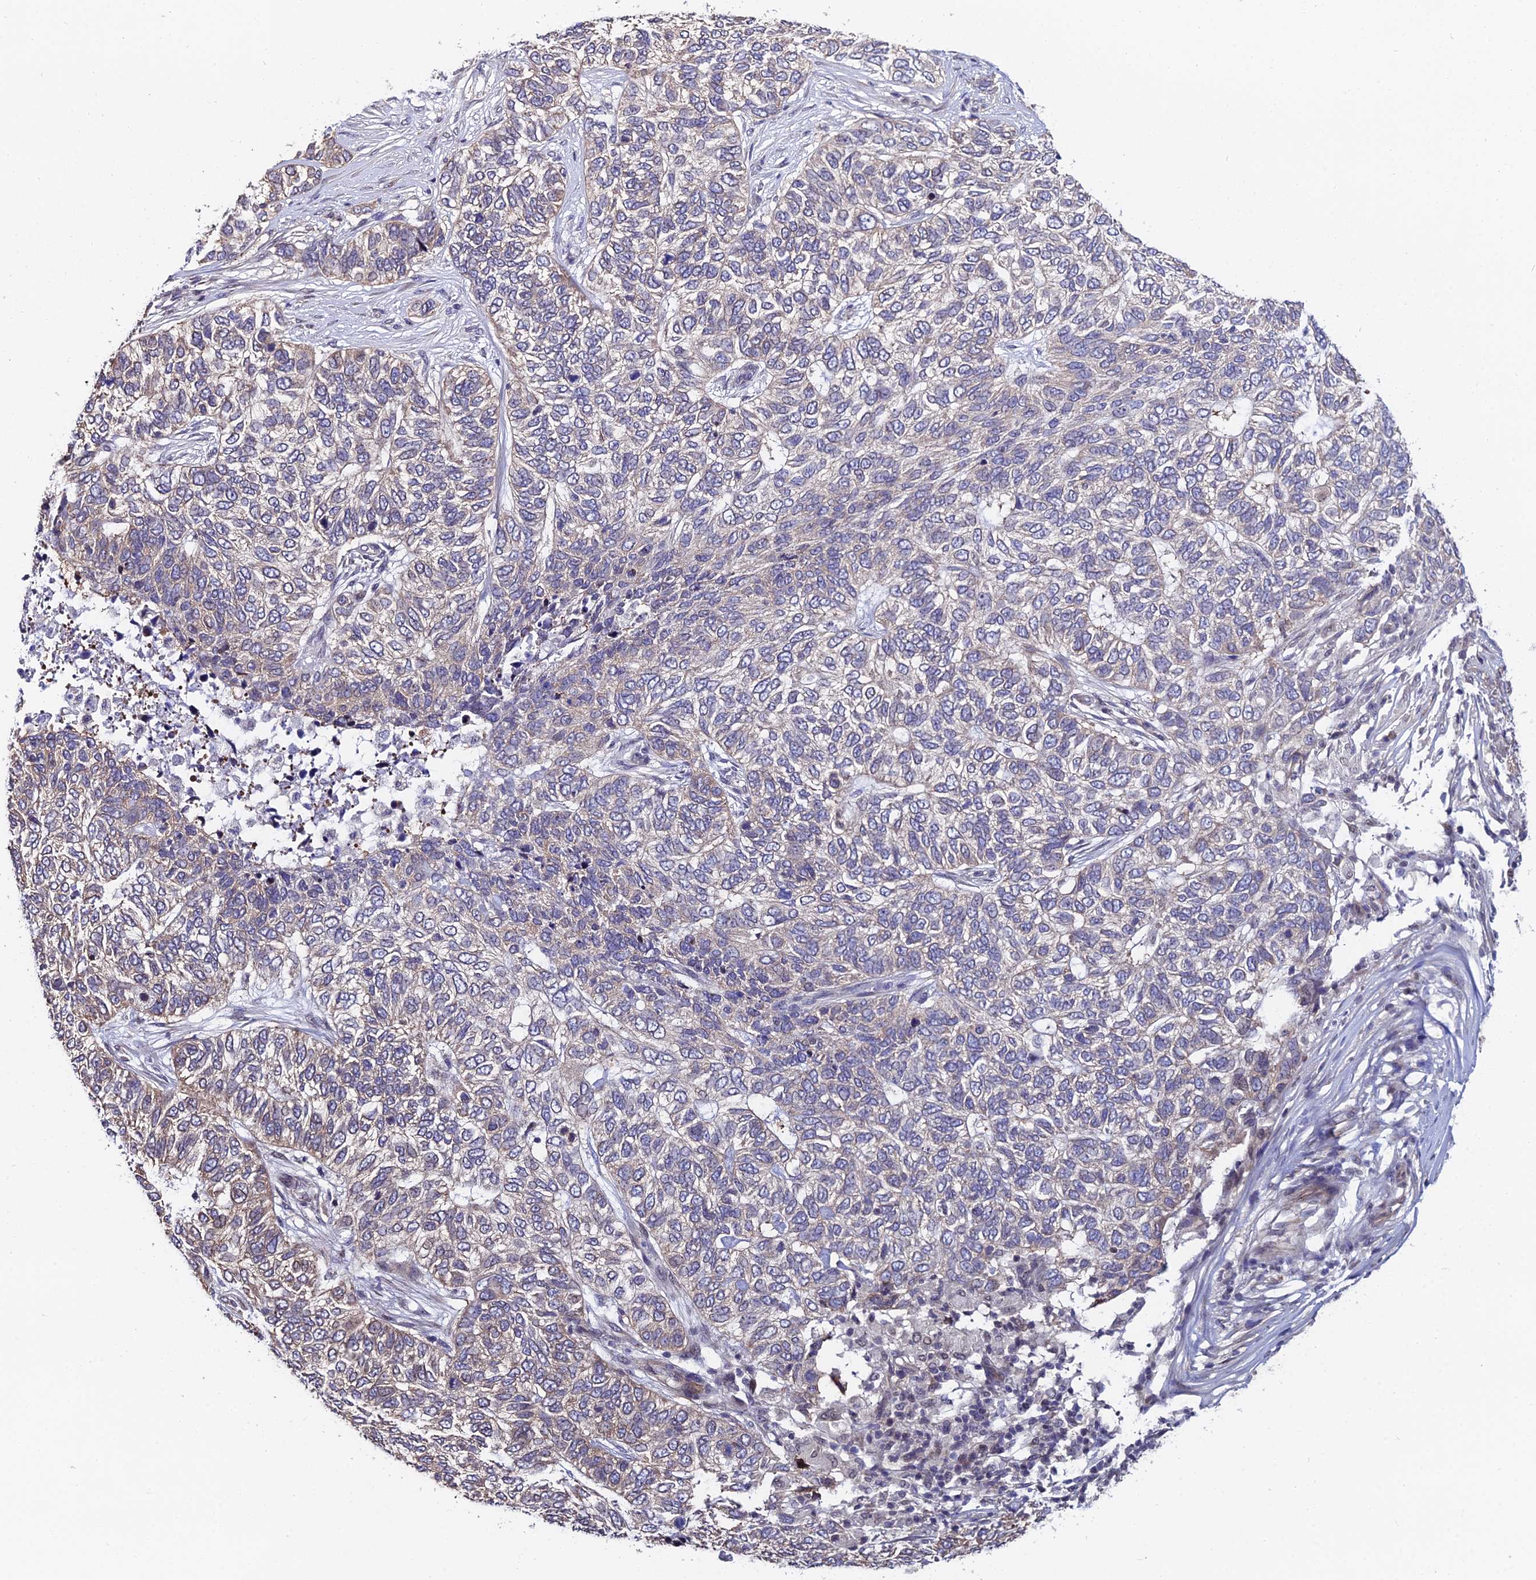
{"staining": {"intensity": "negative", "quantity": "none", "location": "none"}, "tissue": "skin cancer", "cell_type": "Tumor cells", "image_type": "cancer", "snomed": [{"axis": "morphology", "description": "Basal cell carcinoma"}, {"axis": "topography", "description": "Skin"}], "caption": "DAB immunohistochemical staining of skin basal cell carcinoma displays no significant expression in tumor cells.", "gene": "INPP4A", "patient": {"sex": "female", "age": 65}}